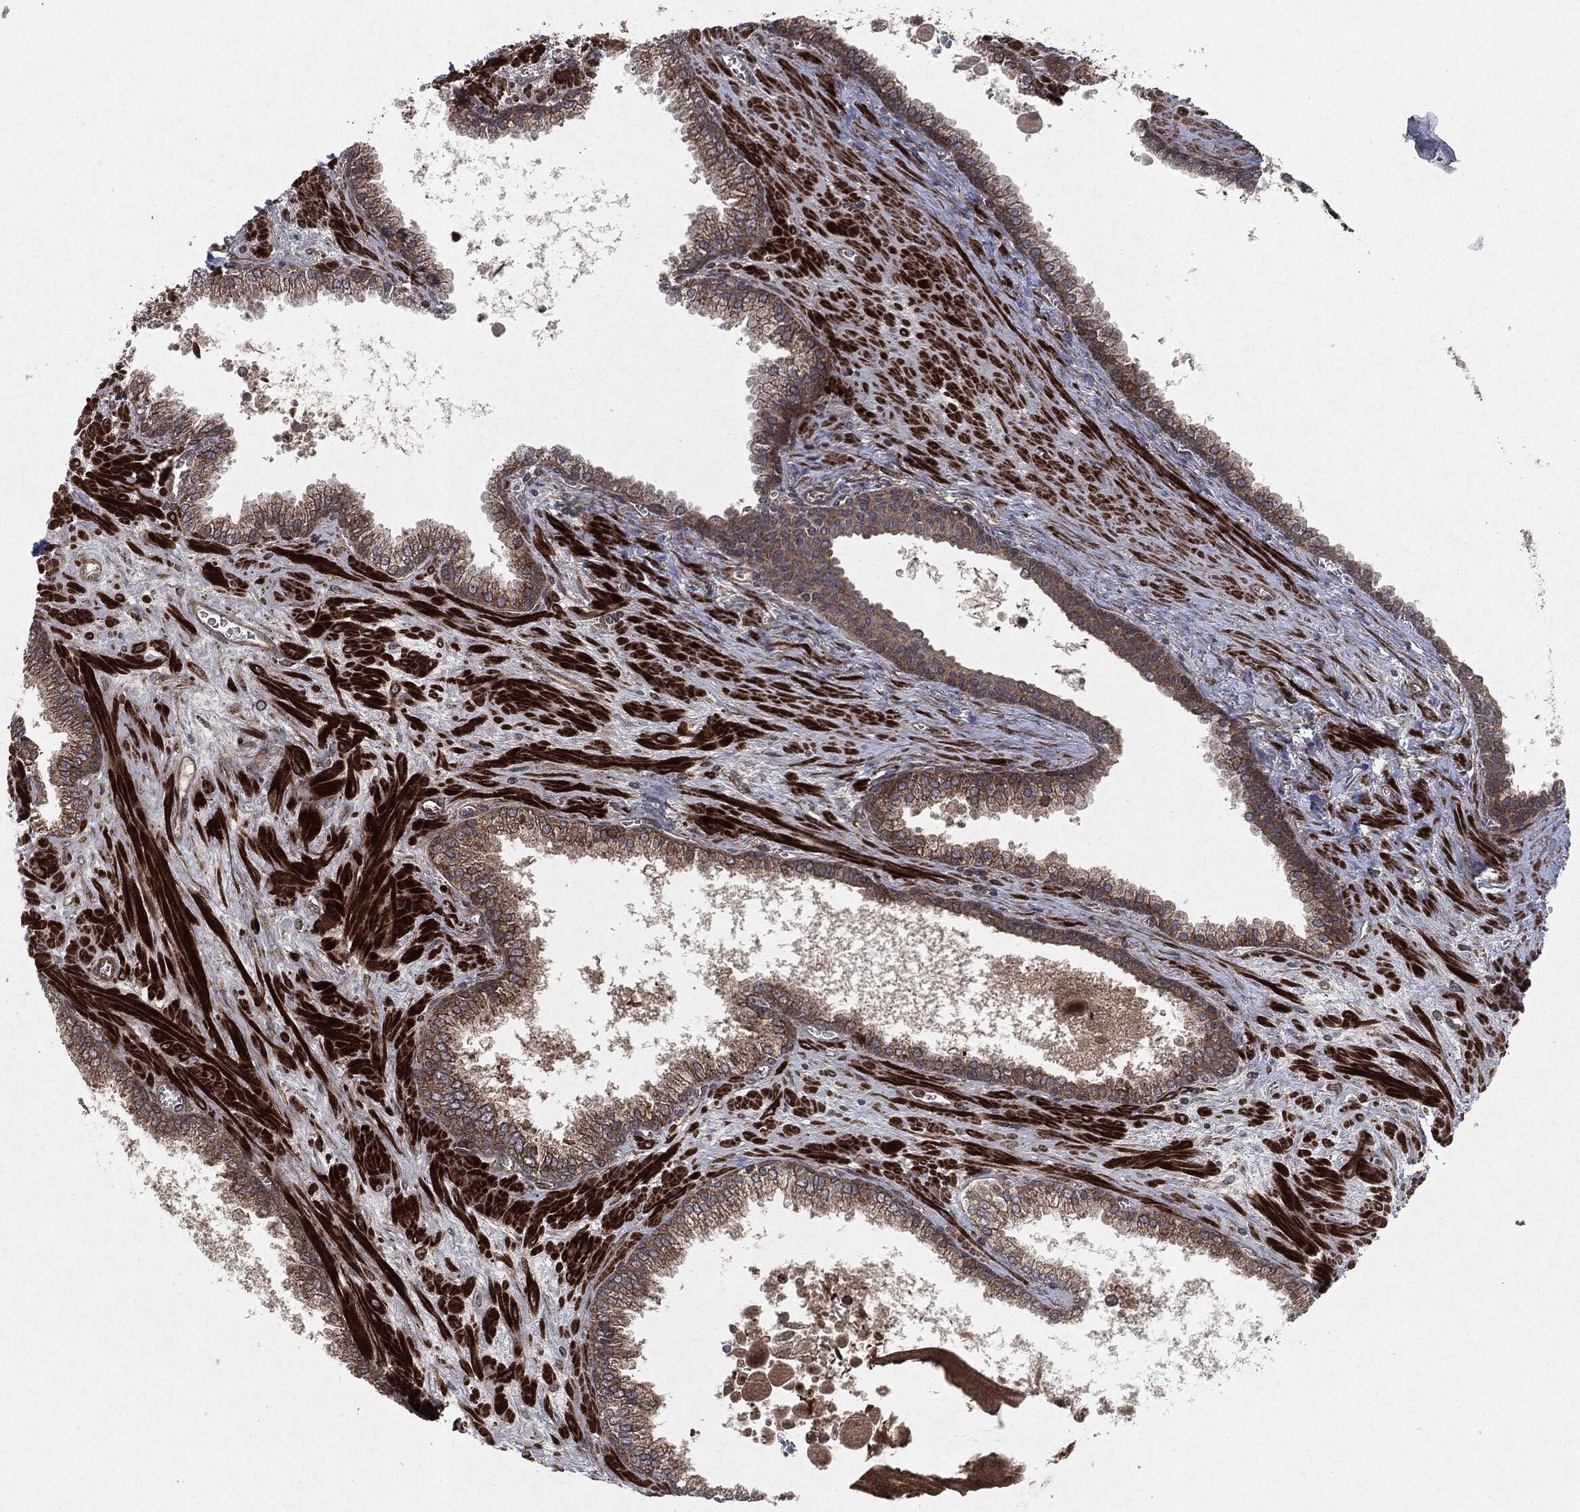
{"staining": {"intensity": "moderate", "quantity": "25%-75%", "location": "cytoplasmic/membranous"}, "tissue": "prostate cancer", "cell_type": "Tumor cells", "image_type": "cancer", "snomed": [{"axis": "morphology", "description": "Adenocarcinoma, NOS"}, {"axis": "topography", "description": "Prostate"}], "caption": "Brown immunohistochemical staining in adenocarcinoma (prostate) reveals moderate cytoplasmic/membranous positivity in about 25%-75% of tumor cells.", "gene": "RAF1", "patient": {"sex": "male", "age": 56}}